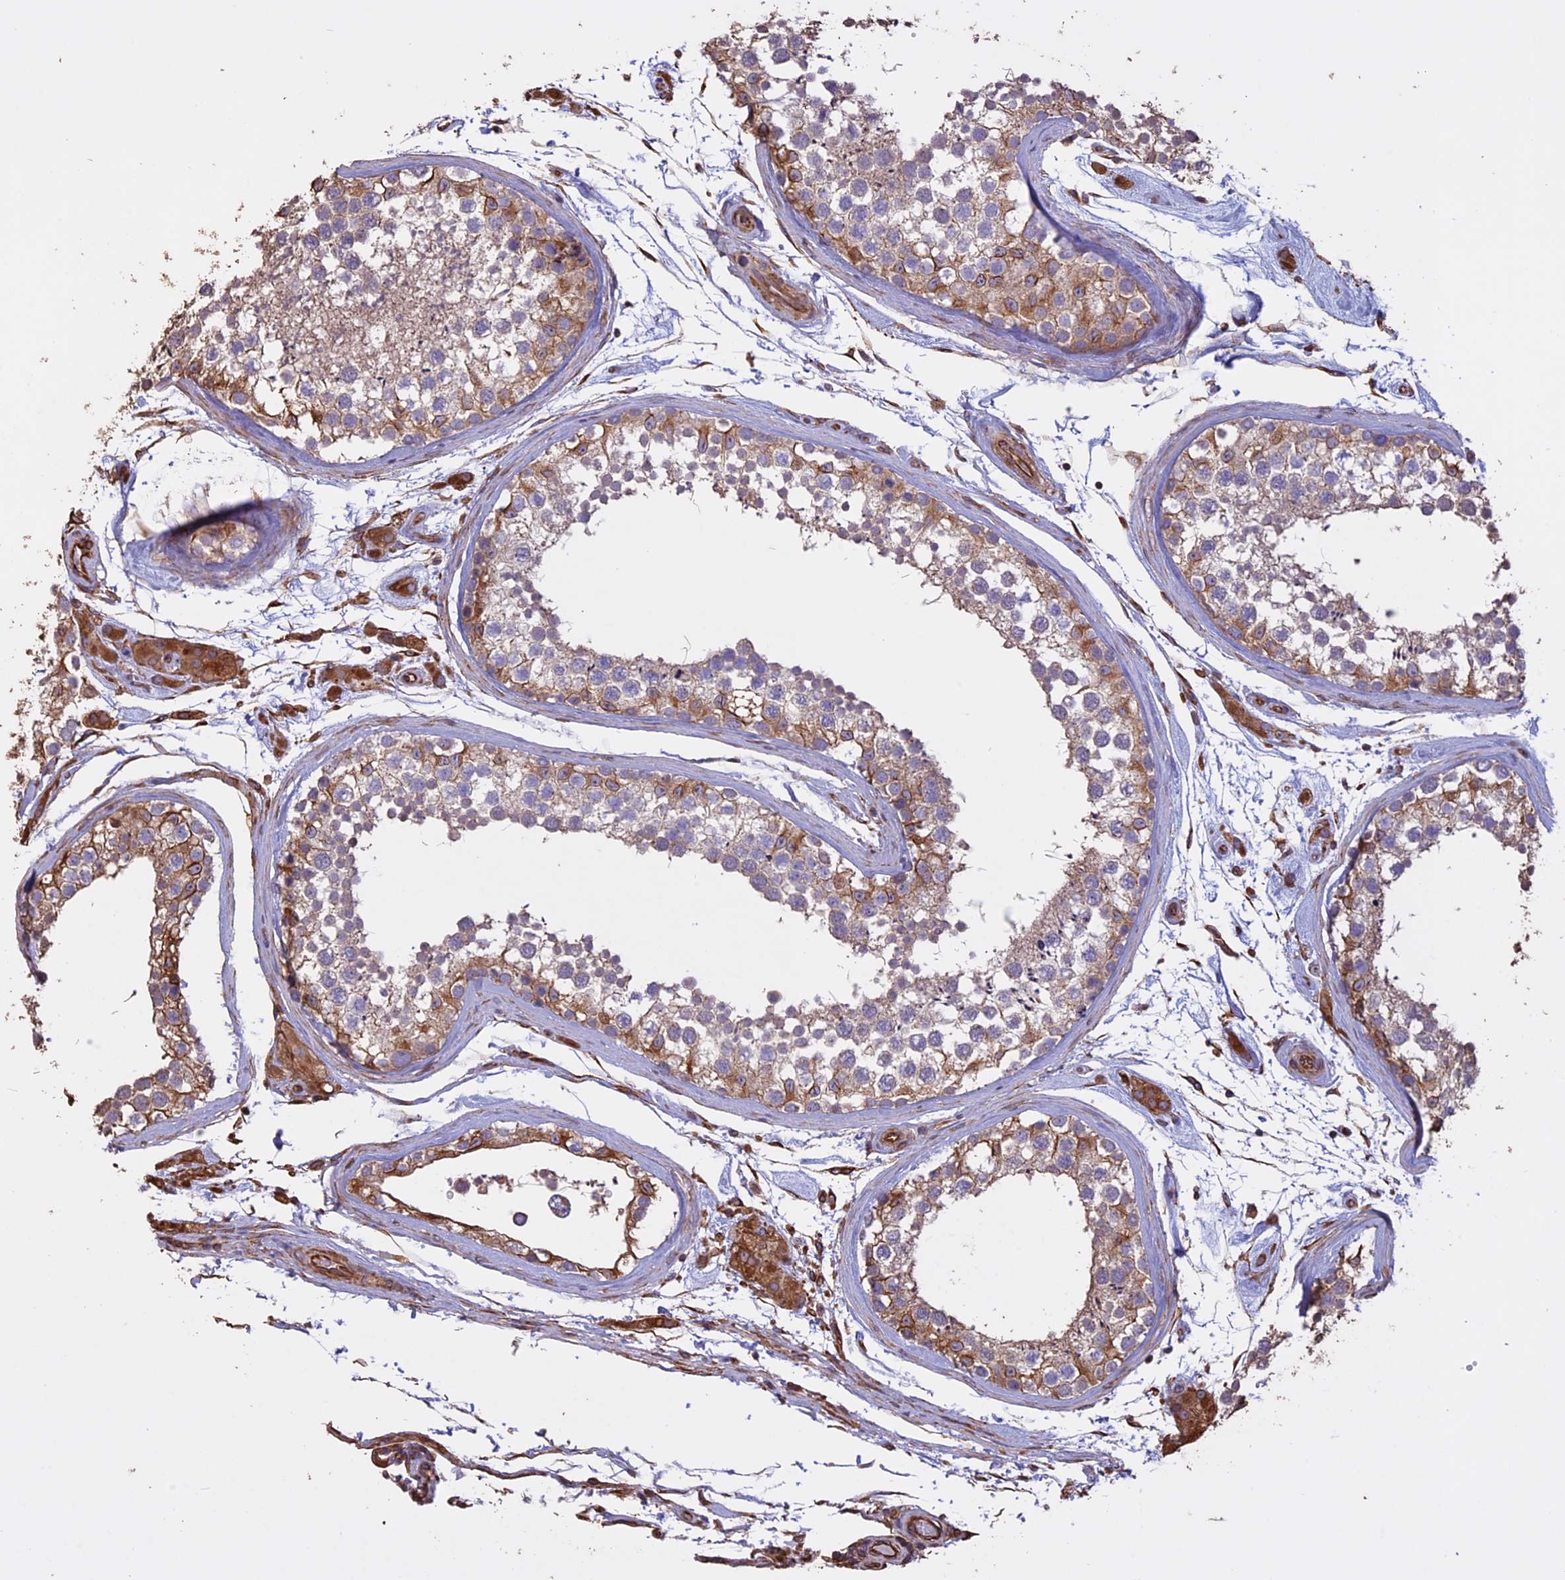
{"staining": {"intensity": "moderate", "quantity": "25%-75%", "location": "cytoplasmic/membranous"}, "tissue": "testis", "cell_type": "Cells in seminiferous ducts", "image_type": "normal", "snomed": [{"axis": "morphology", "description": "Normal tissue, NOS"}, {"axis": "topography", "description": "Testis"}], "caption": "IHC of benign testis exhibits medium levels of moderate cytoplasmic/membranous staining in about 25%-75% of cells in seminiferous ducts. (DAB (3,3'-diaminobenzidine) IHC with brightfield microscopy, high magnification).", "gene": "CCDC148", "patient": {"sex": "male", "age": 46}}